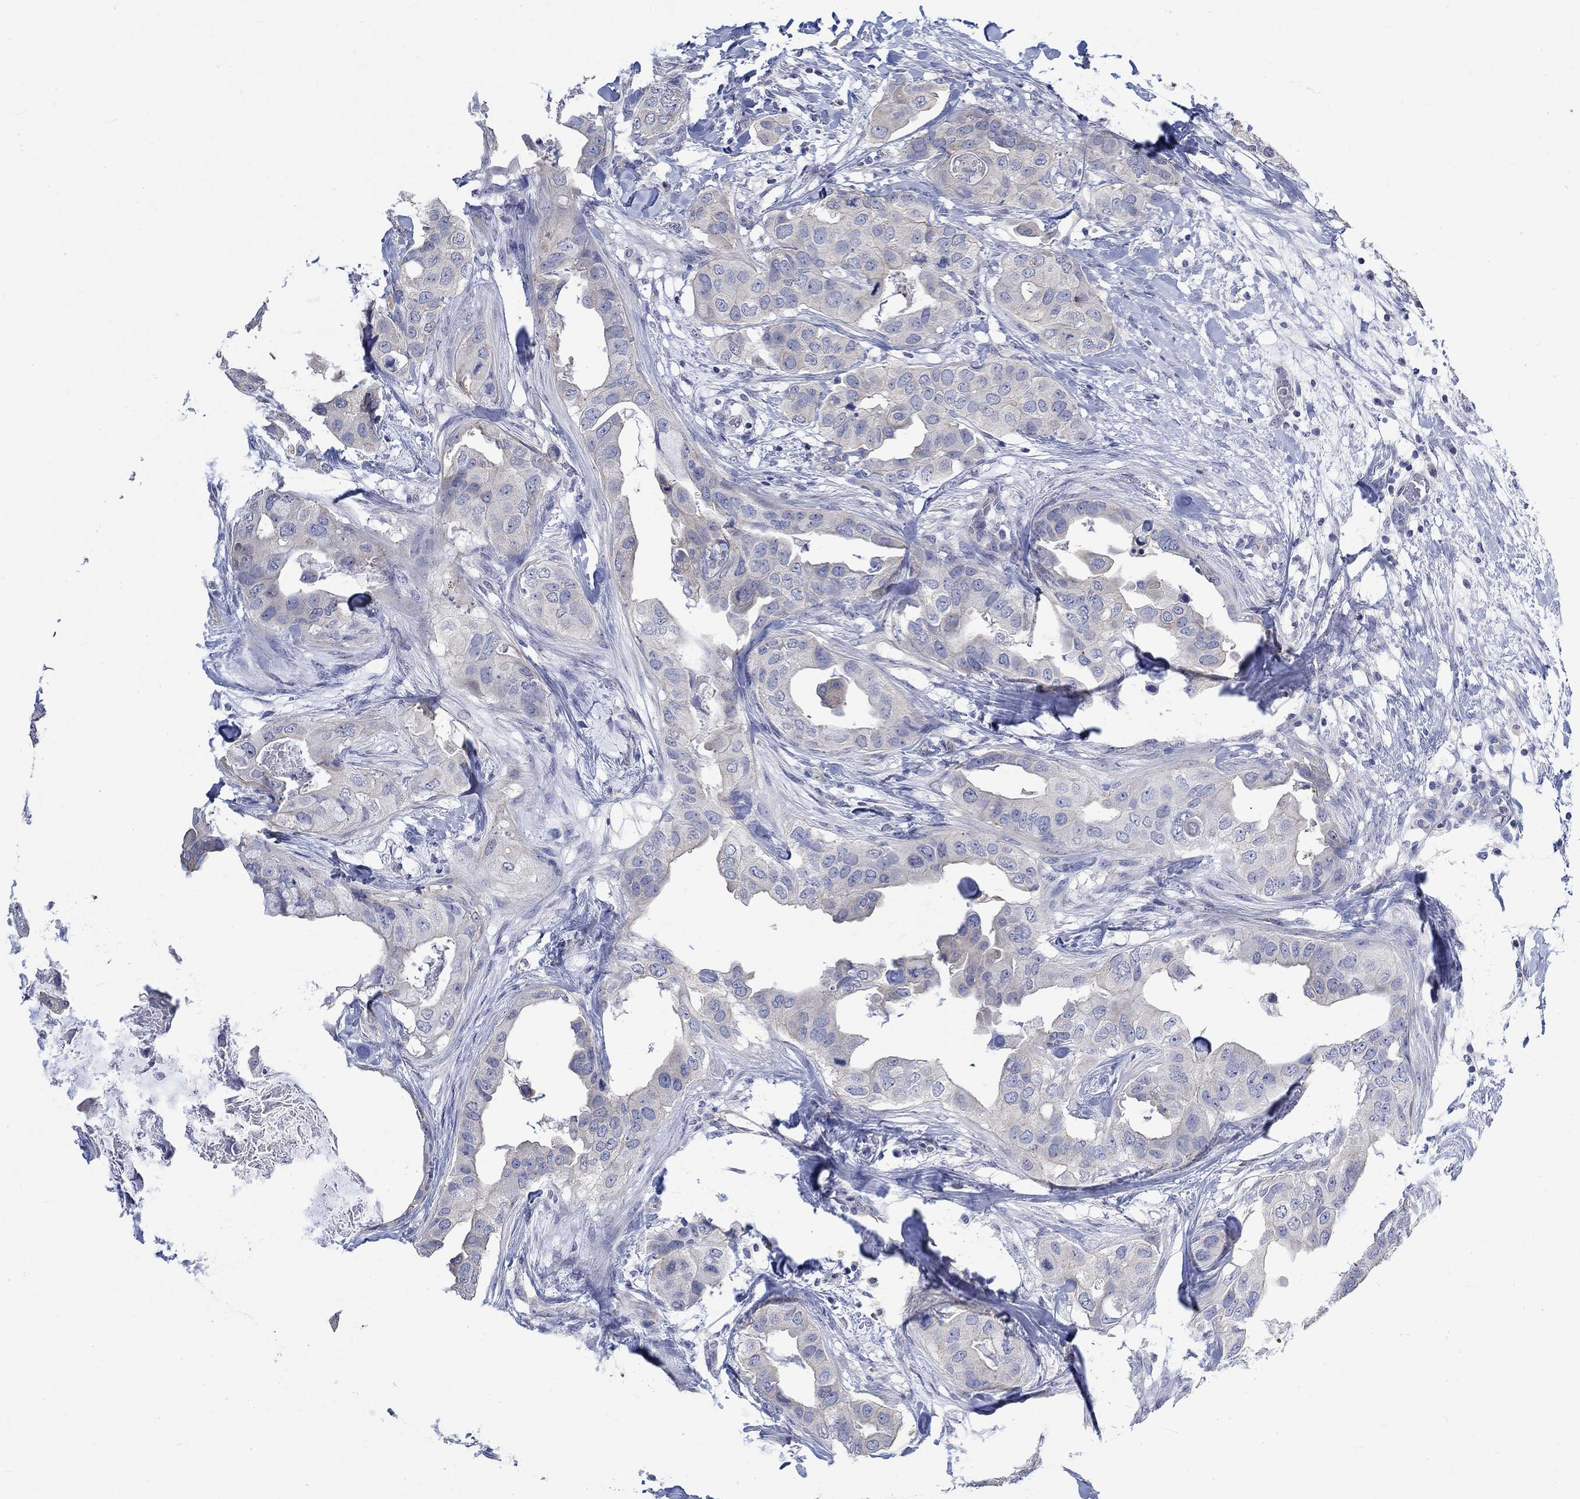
{"staining": {"intensity": "weak", "quantity": "<25%", "location": "cytoplasmic/membranous"}, "tissue": "breast cancer", "cell_type": "Tumor cells", "image_type": "cancer", "snomed": [{"axis": "morphology", "description": "Normal tissue, NOS"}, {"axis": "morphology", "description": "Duct carcinoma"}, {"axis": "topography", "description": "Breast"}], "caption": "A high-resolution image shows IHC staining of breast cancer, which reveals no significant staining in tumor cells.", "gene": "AGRP", "patient": {"sex": "female", "age": 40}}